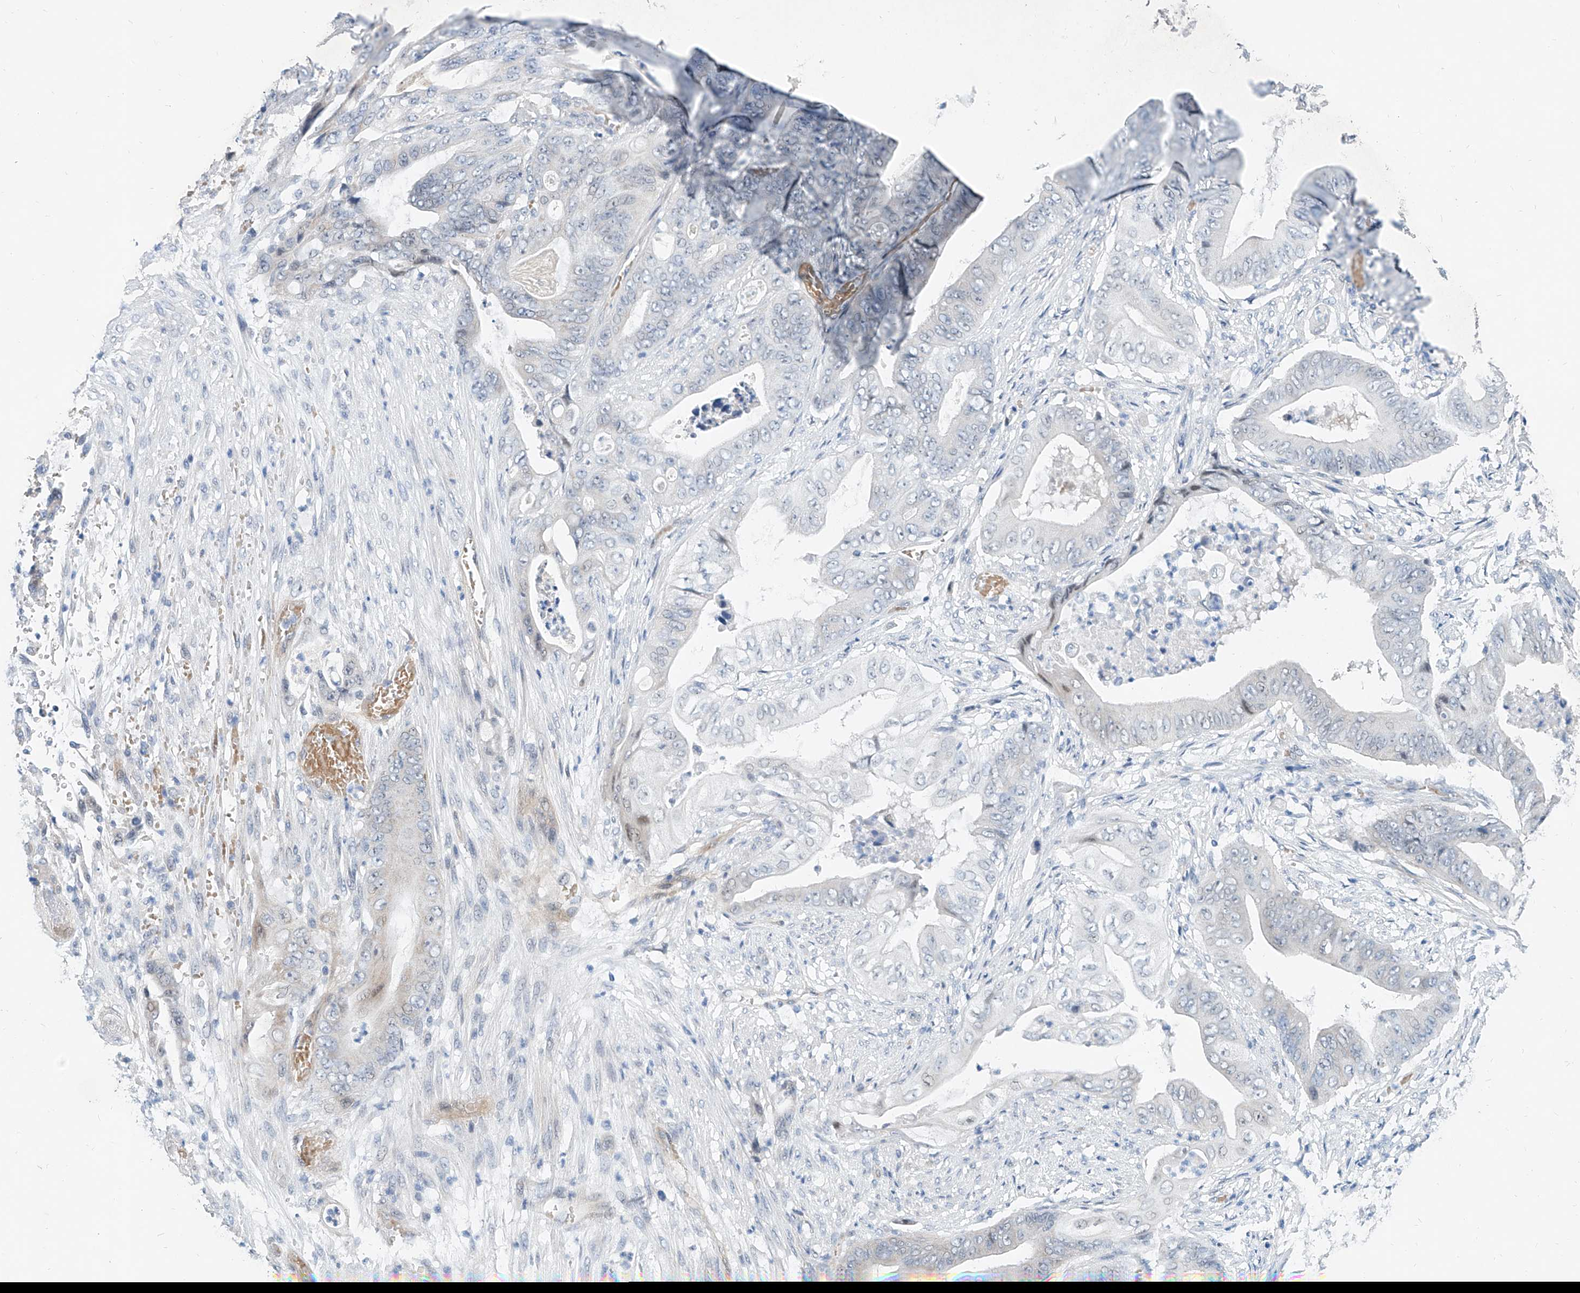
{"staining": {"intensity": "negative", "quantity": "none", "location": "none"}, "tissue": "stomach cancer", "cell_type": "Tumor cells", "image_type": "cancer", "snomed": [{"axis": "morphology", "description": "Adenocarcinoma, NOS"}, {"axis": "topography", "description": "Stomach"}], "caption": "DAB immunohistochemical staining of human stomach cancer (adenocarcinoma) demonstrates no significant positivity in tumor cells.", "gene": "BPTF", "patient": {"sex": "female", "age": 73}}